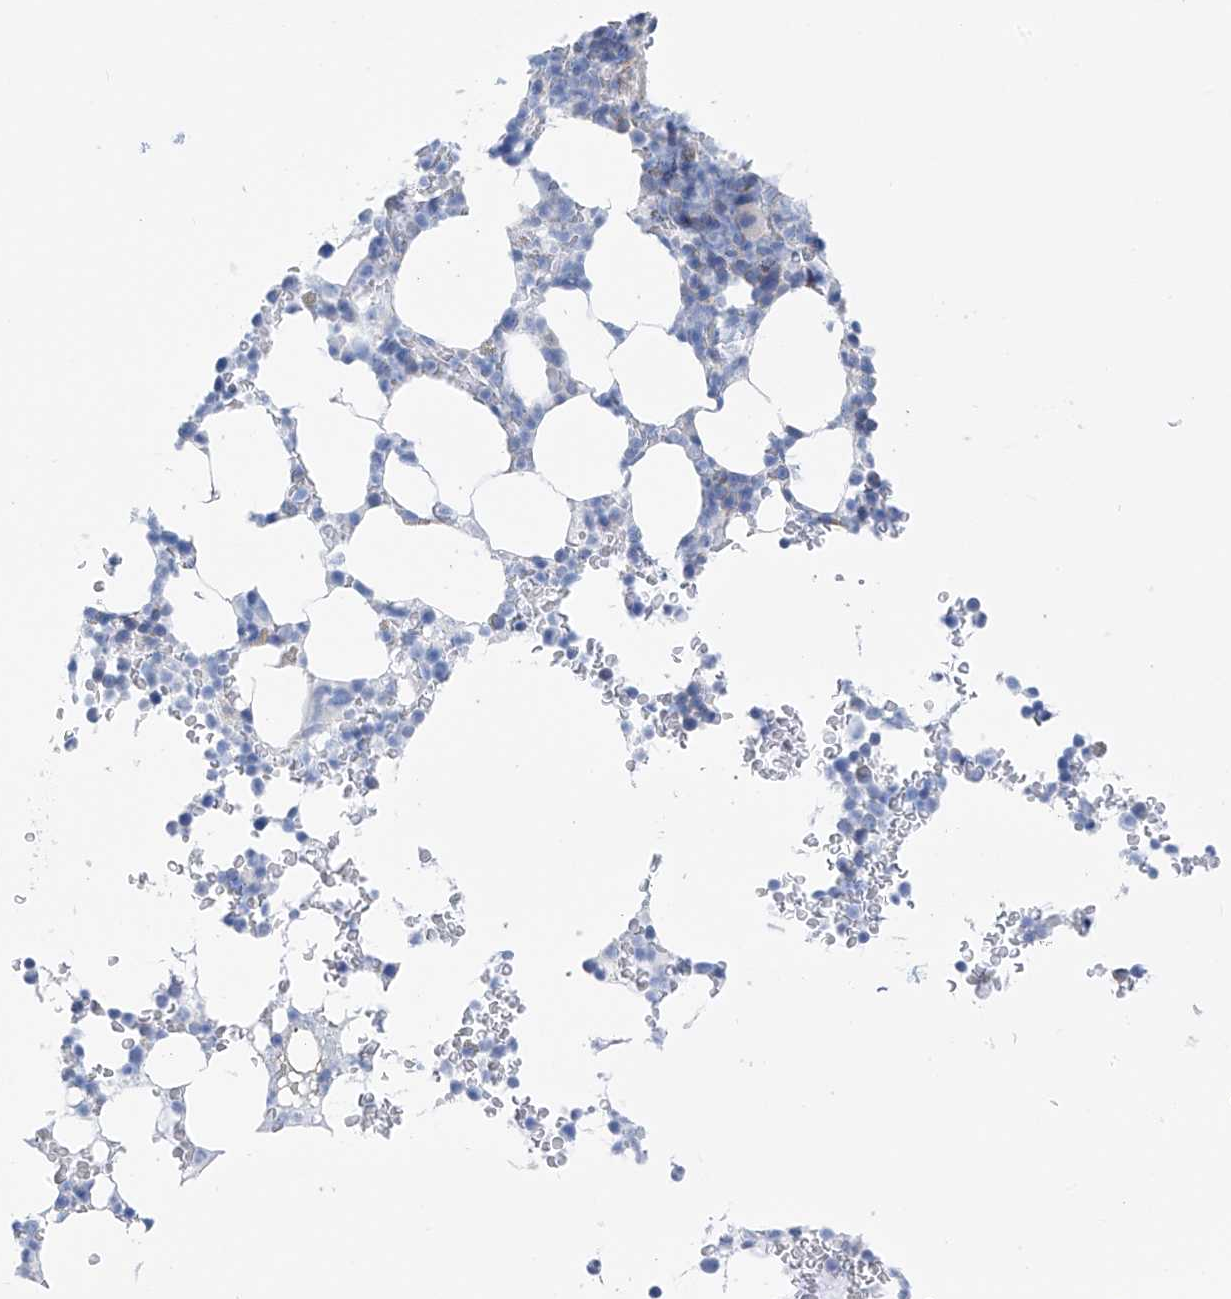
{"staining": {"intensity": "negative", "quantity": "none", "location": "none"}, "tissue": "bone marrow", "cell_type": "Hematopoietic cells", "image_type": "normal", "snomed": [{"axis": "morphology", "description": "Normal tissue, NOS"}, {"axis": "topography", "description": "Bone marrow"}], "caption": "This histopathology image is of benign bone marrow stained with immunohistochemistry to label a protein in brown with the nuclei are counter-stained blue. There is no staining in hematopoietic cells.", "gene": "RCN2", "patient": {"sex": "male", "age": 58}}